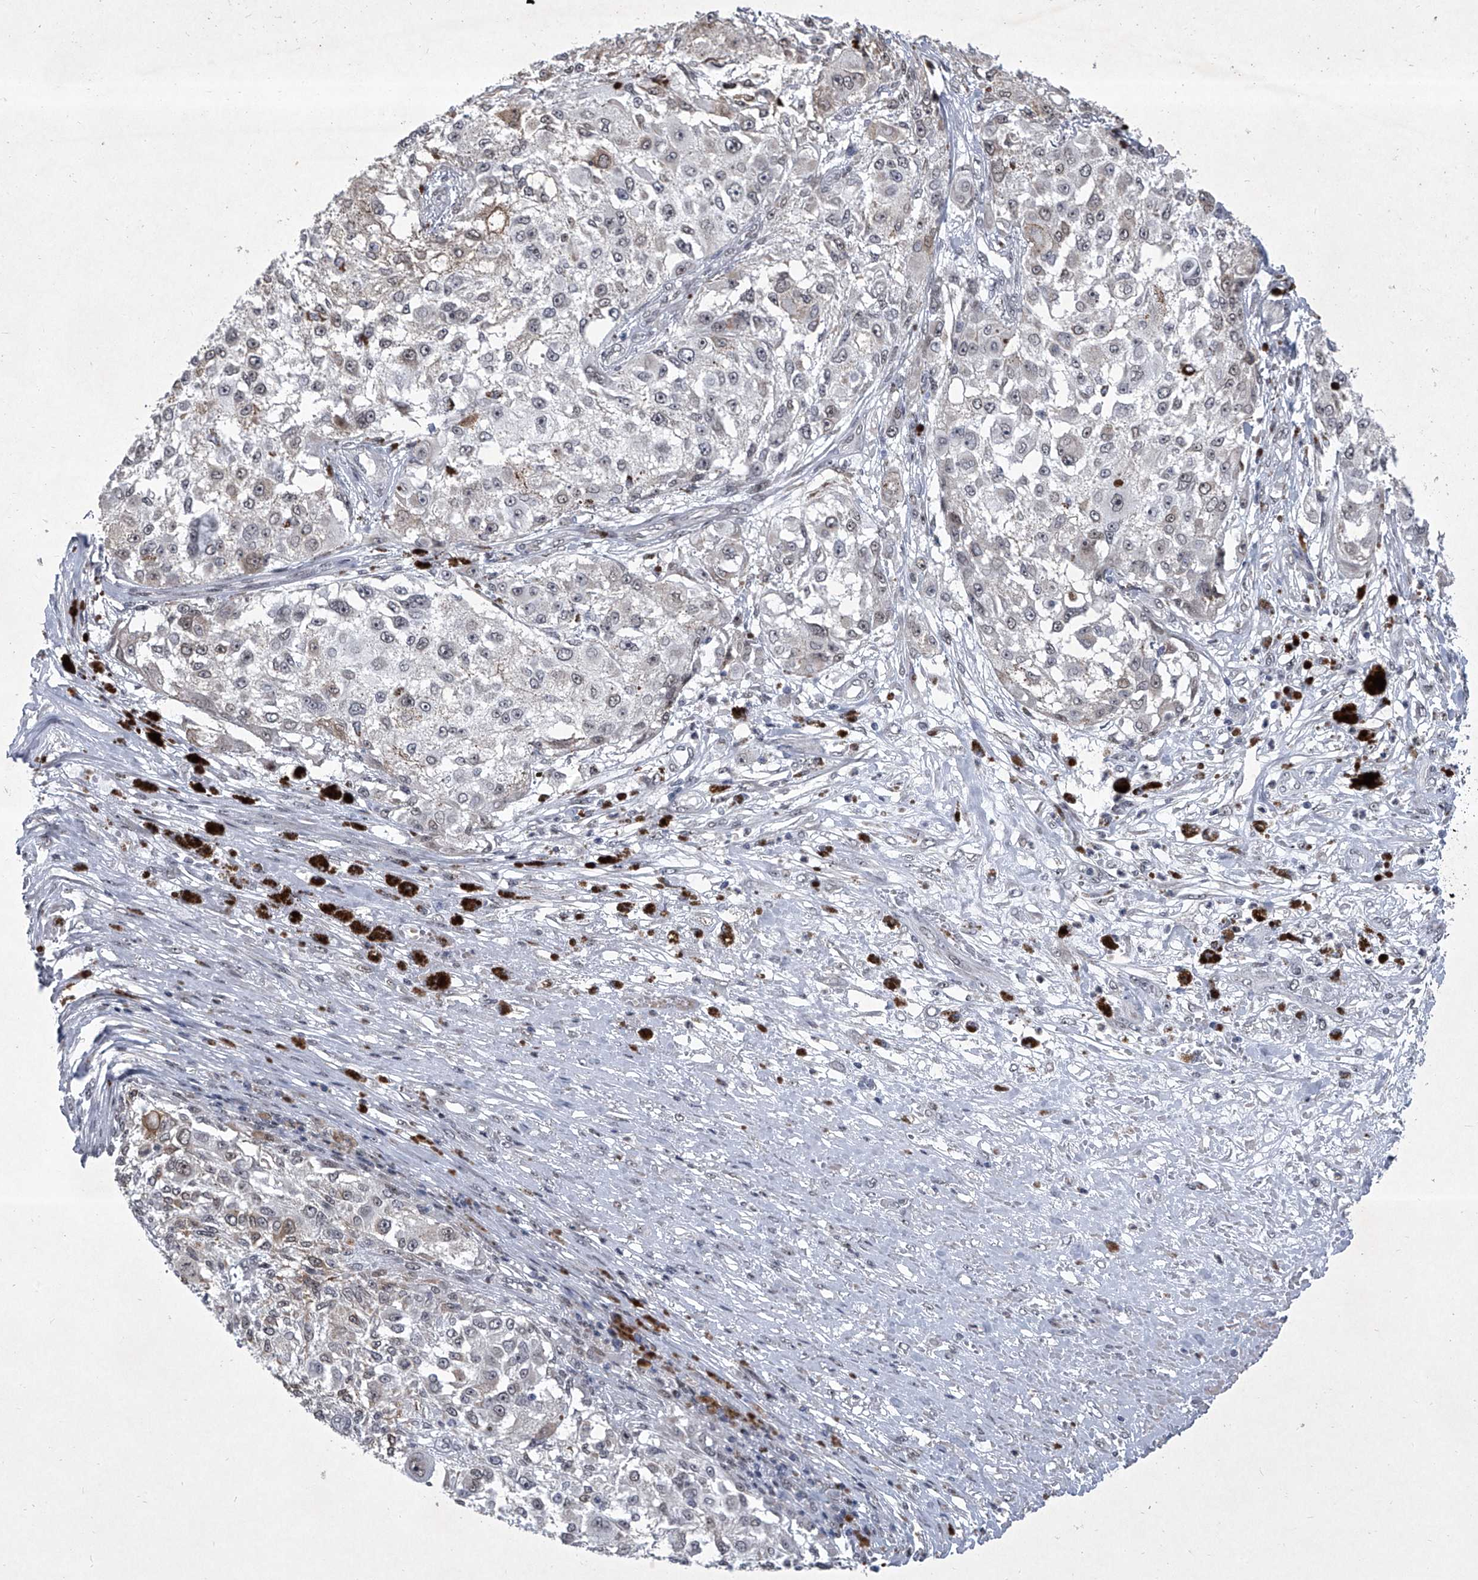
{"staining": {"intensity": "weak", "quantity": "25%-75%", "location": "nuclear"}, "tissue": "melanoma", "cell_type": "Tumor cells", "image_type": "cancer", "snomed": [{"axis": "morphology", "description": "Necrosis, NOS"}, {"axis": "morphology", "description": "Malignant melanoma, NOS"}, {"axis": "topography", "description": "Skin"}], "caption": "Tumor cells demonstrate low levels of weak nuclear positivity in approximately 25%-75% of cells in malignant melanoma.", "gene": "MLLT1", "patient": {"sex": "female", "age": 87}}